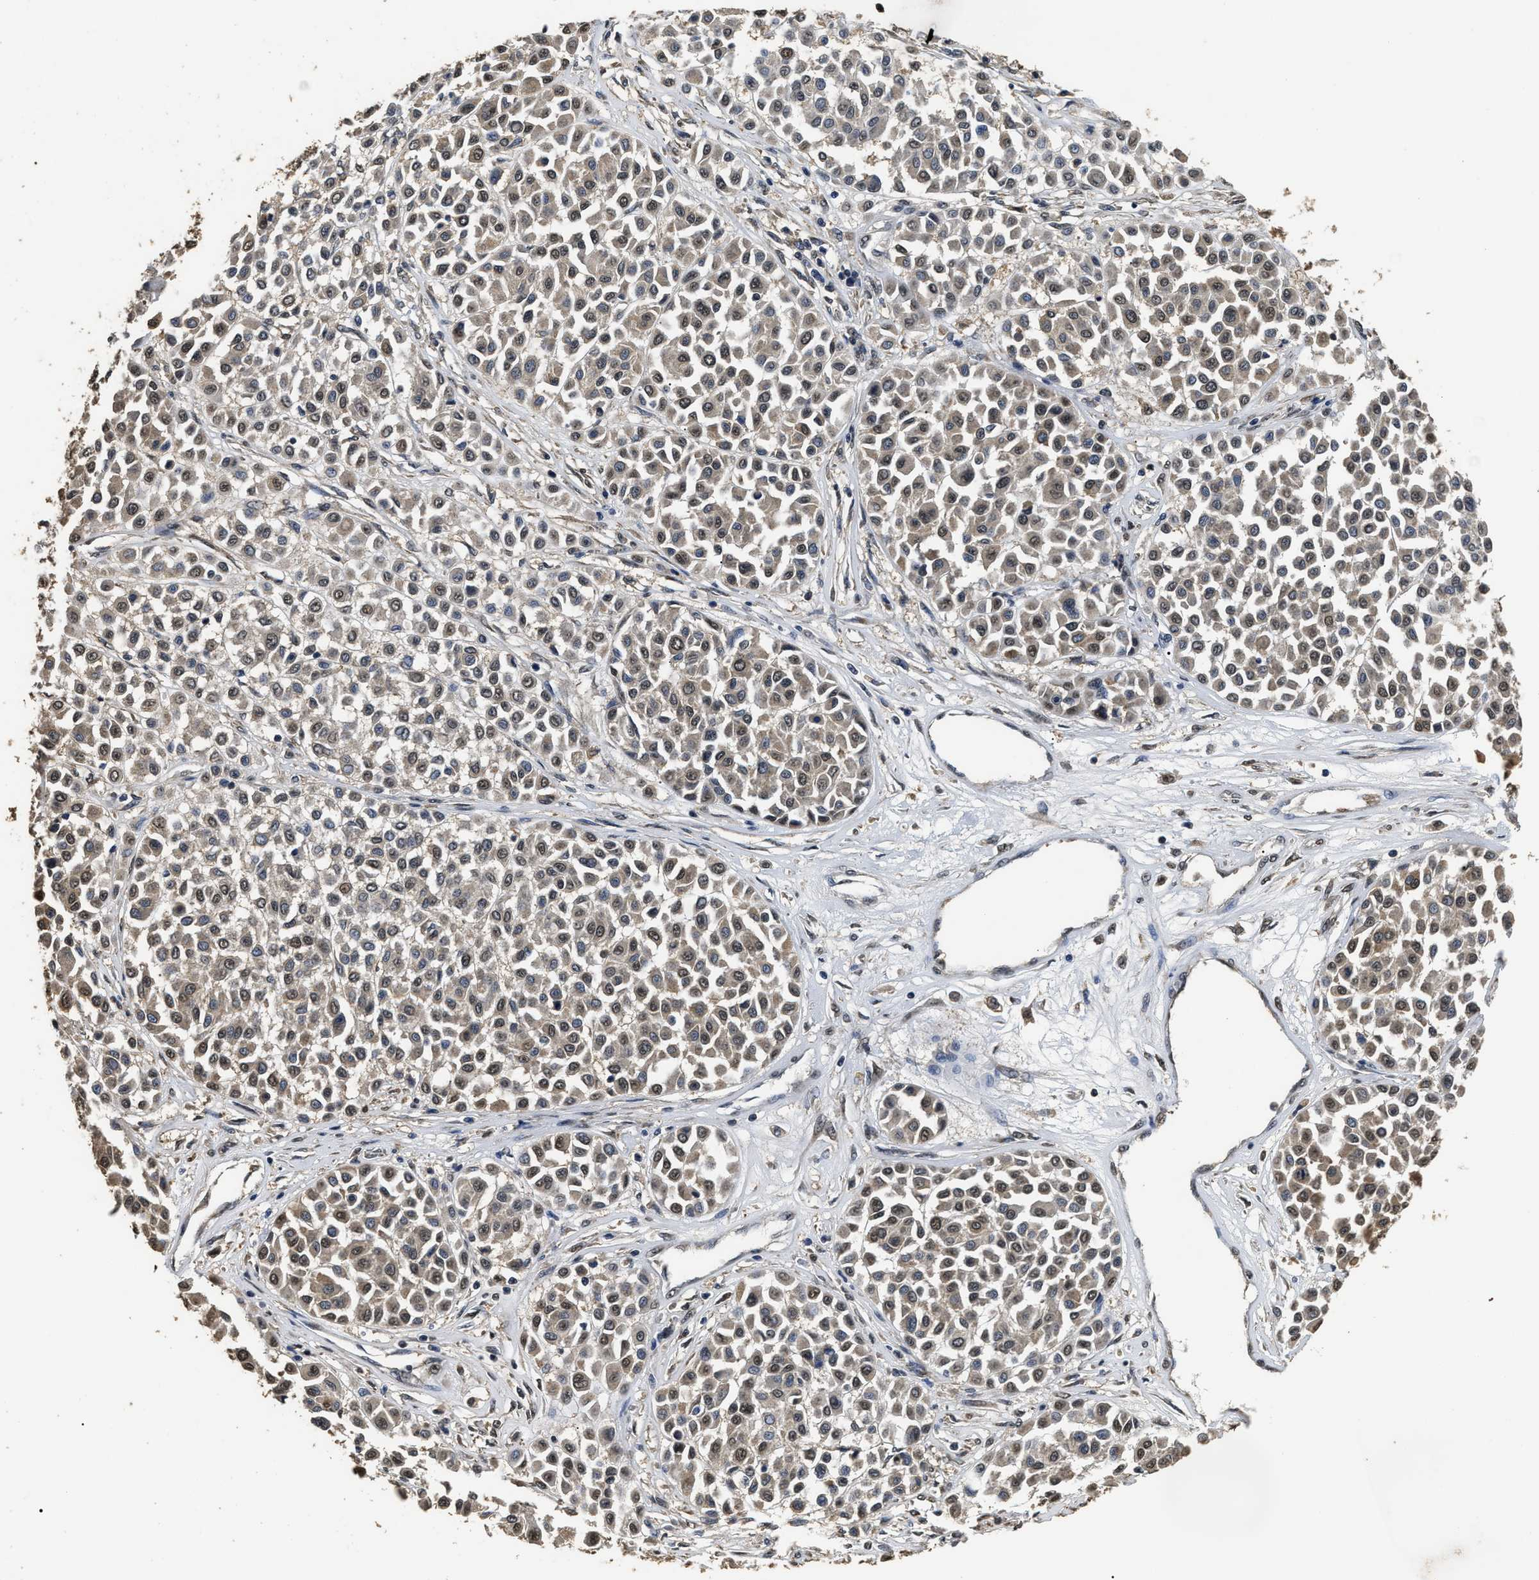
{"staining": {"intensity": "weak", "quantity": ">75%", "location": "cytoplasmic/membranous,nuclear"}, "tissue": "melanoma", "cell_type": "Tumor cells", "image_type": "cancer", "snomed": [{"axis": "morphology", "description": "Malignant melanoma, Metastatic site"}, {"axis": "topography", "description": "Soft tissue"}], "caption": "Human malignant melanoma (metastatic site) stained with a protein marker reveals weak staining in tumor cells.", "gene": "PSMD8", "patient": {"sex": "male", "age": 41}}